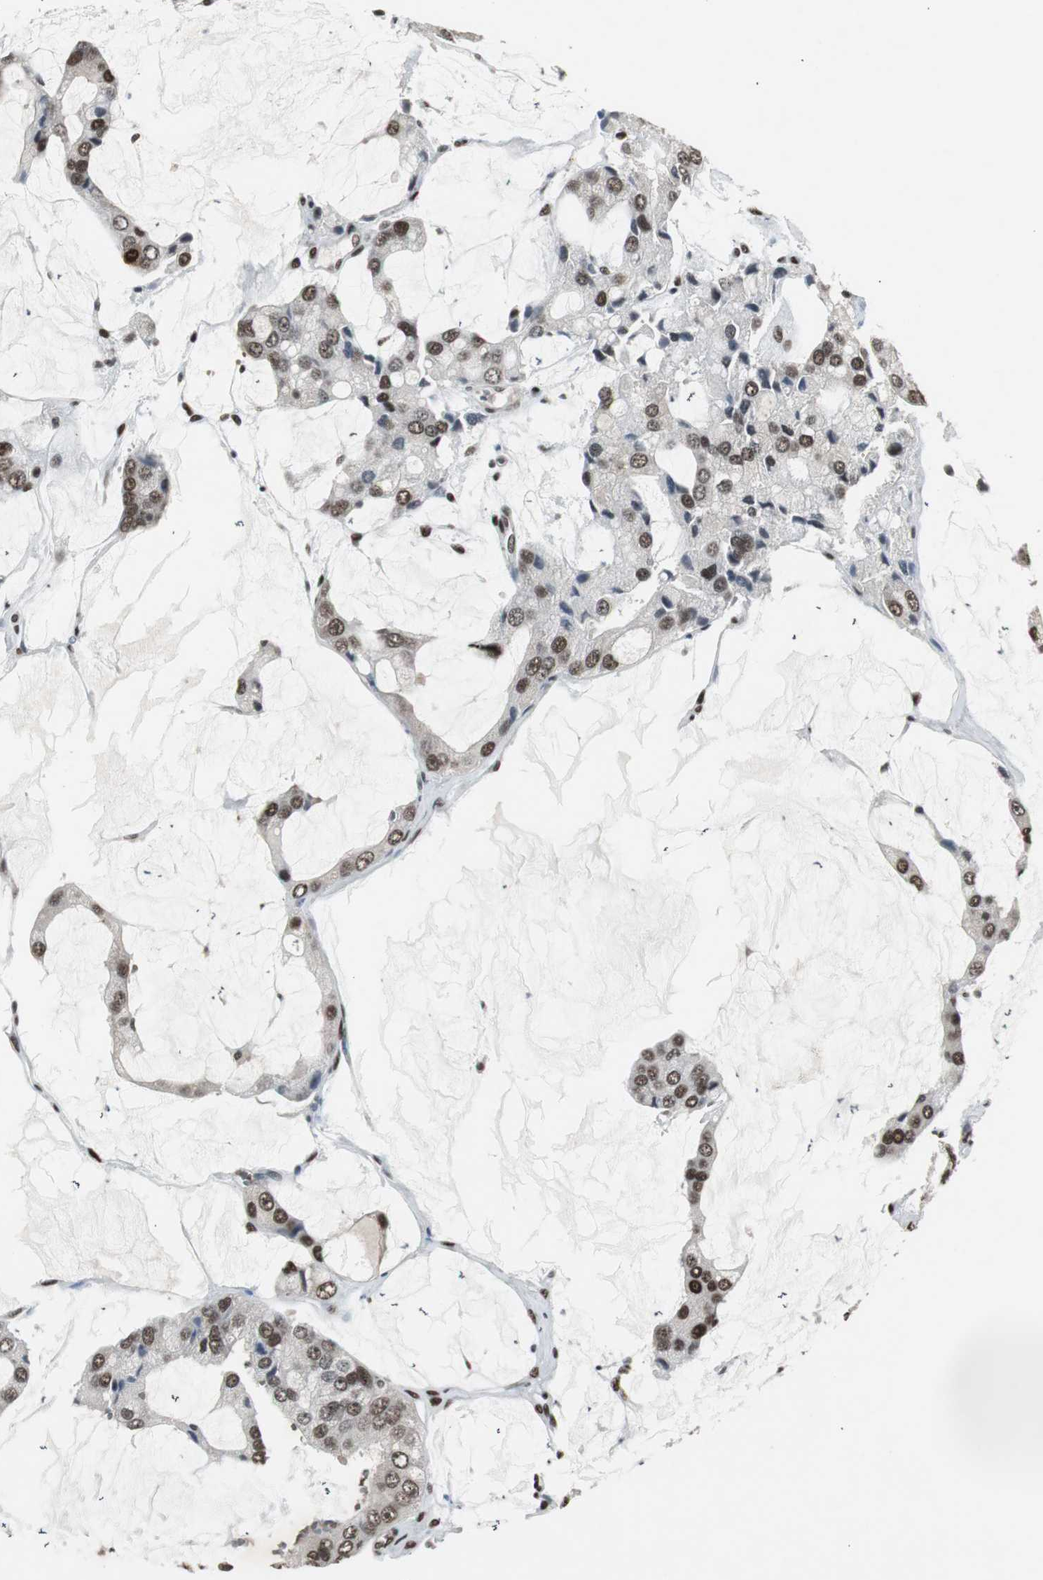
{"staining": {"intensity": "moderate", "quantity": ">75%", "location": "nuclear"}, "tissue": "prostate cancer", "cell_type": "Tumor cells", "image_type": "cancer", "snomed": [{"axis": "morphology", "description": "Adenocarcinoma, High grade"}, {"axis": "topography", "description": "Prostate"}], "caption": "The immunohistochemical stain shows moderate nuclear positivity in tumor cells of prostate cancer tissue. The staining was performed using DAB (3,3'-diaminobenzidine) to visualize the protein expression in brown, while the nuclei were stained in blue with hematoxylin (Magnification: 20x).", "gene": "TAF5", "patient": {"sex": "male", "age": 67}}